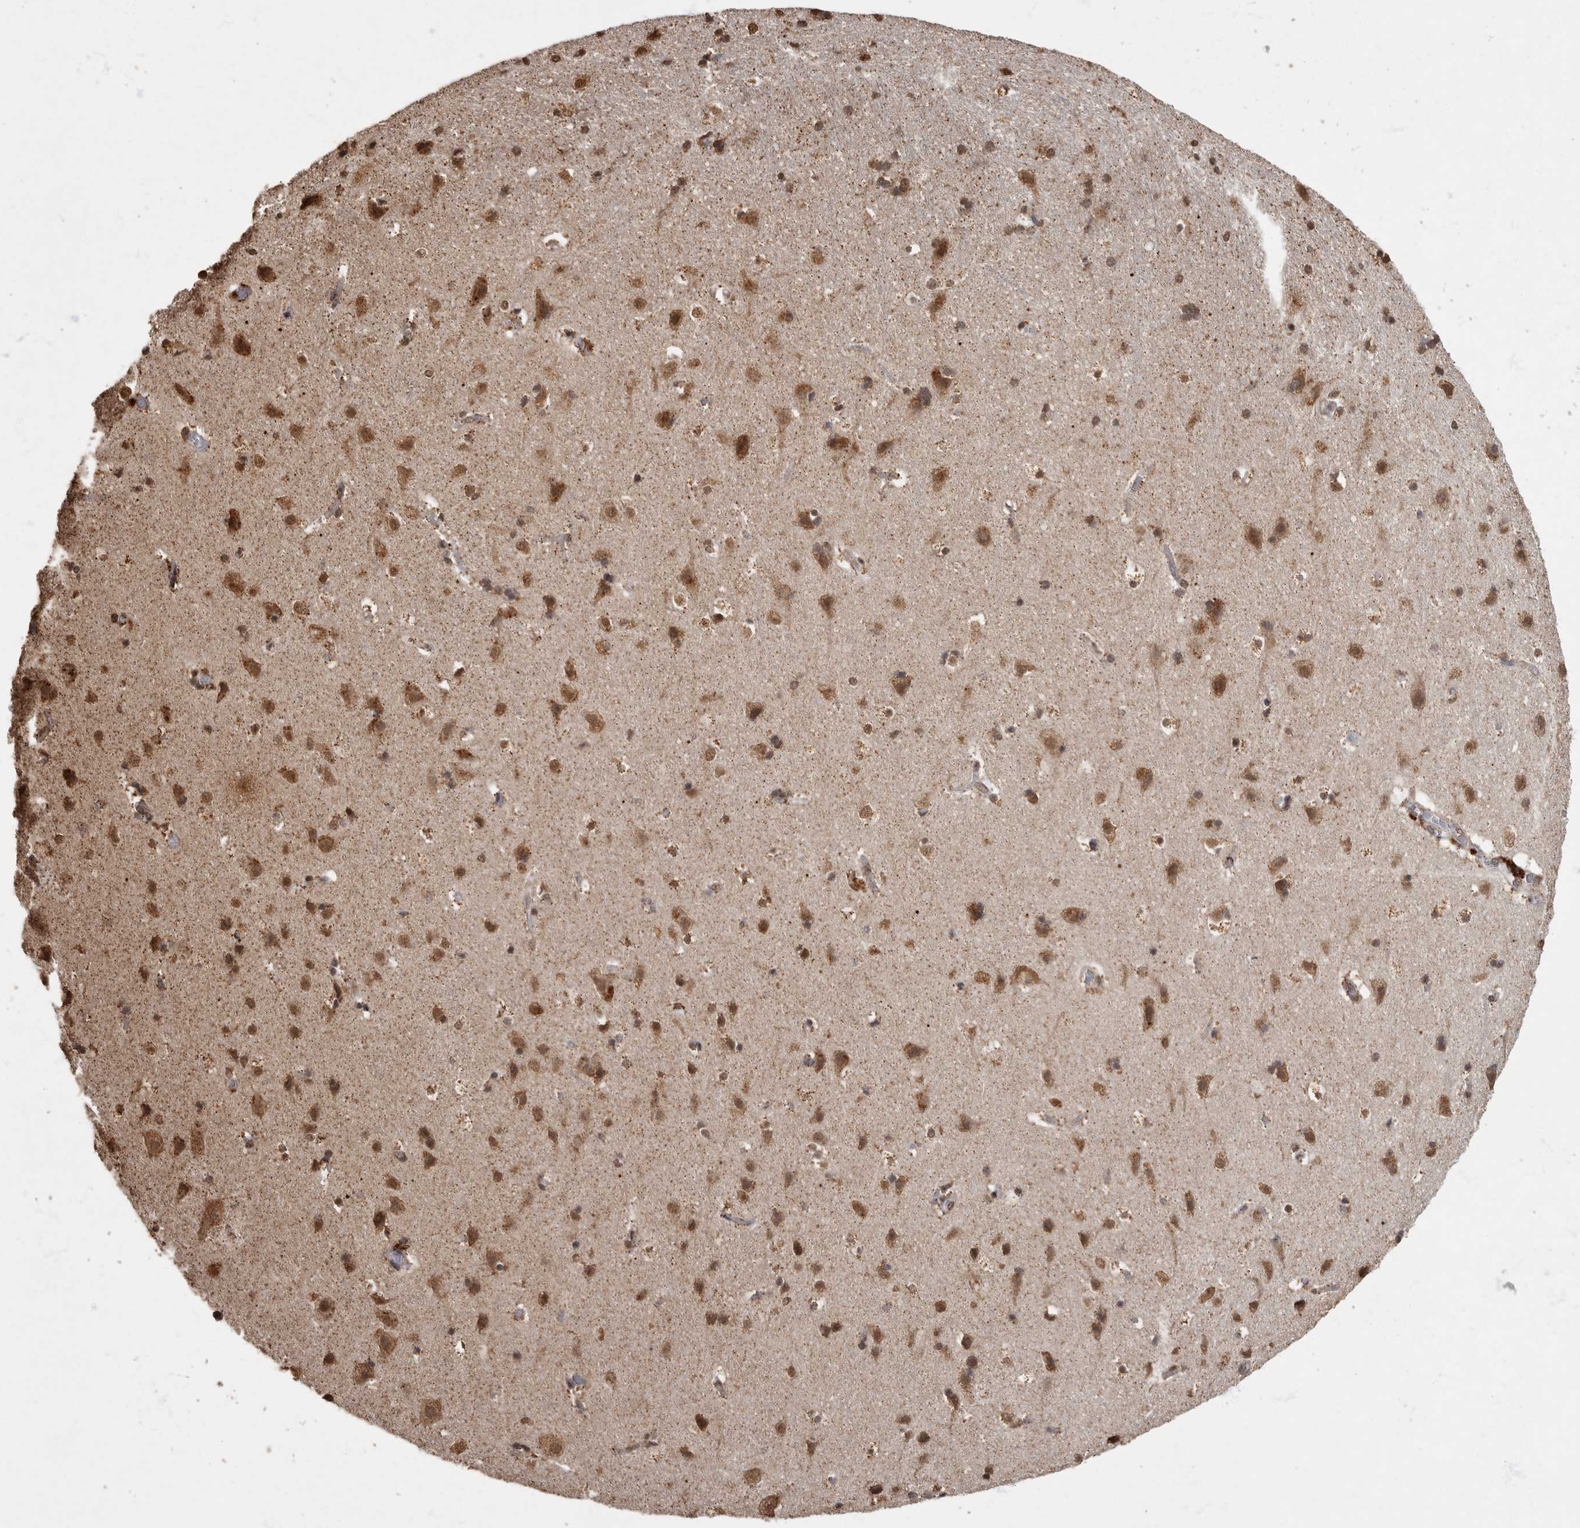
{"staining": {"intensity": "moderate", "quantity": "25%-75%", "location": "cytoplasmic/membranous"}, "tissue": "cerebral cortex", "cell_type": "Endothelial cells", "image_type": "normal", "snomed": [{"axis": "morphology", "description": "Normal tissue, NOS"}, {"axis": "topography", "description": "Cerebral cortex"}], "caption": "Endothelial cells exhibit medium levels of moderate cytoplasmic/membranous staining in approximately 25%-75% of cells in benign cerebral cortex.", "gene": "MAFG", "patient": {"sex": "male", "age": 54}}